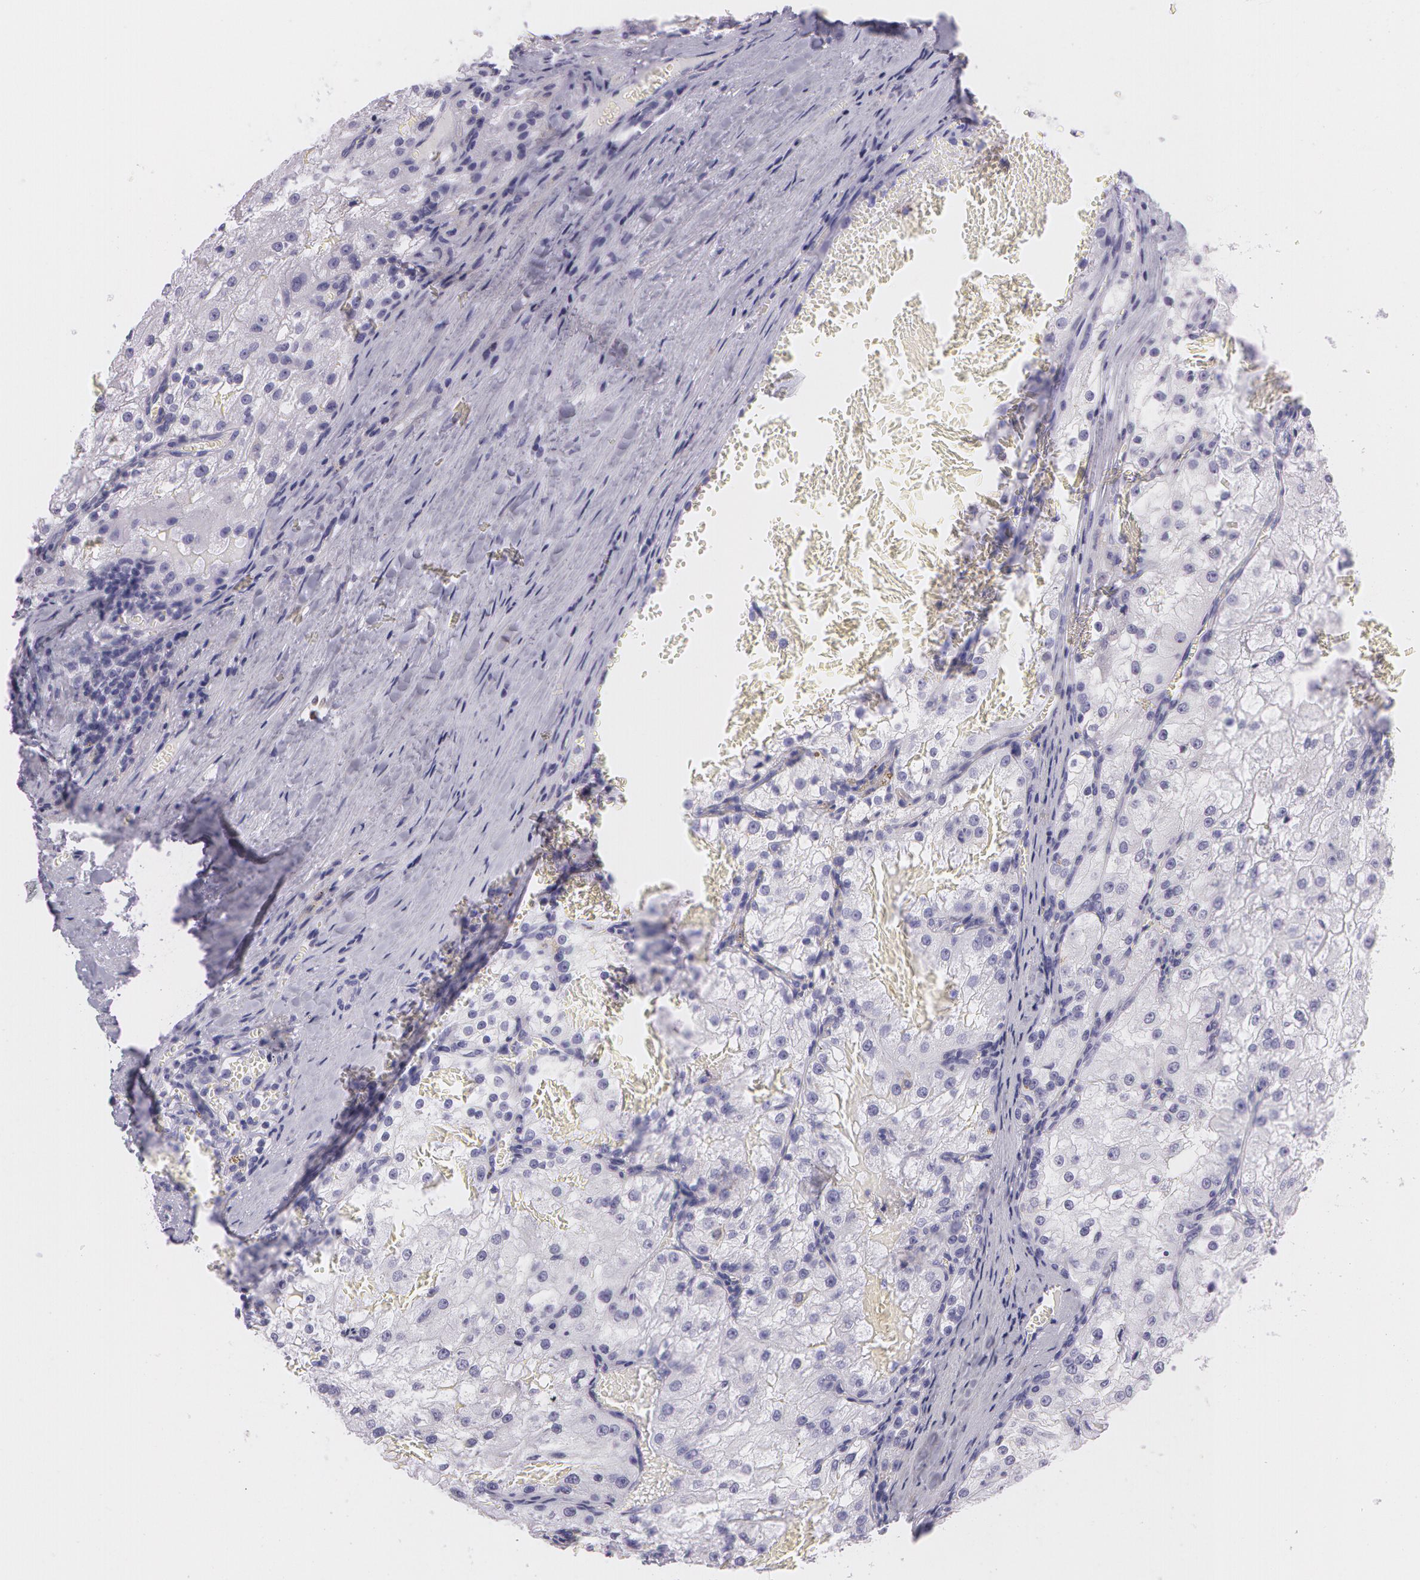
{"staining": {"intensity": "negative", "quantity": "none", "location": "none"}, "tissue": "renal cancer", "cell_type": "Tumor cells", "image_type": "cancer", "snomed": [{"axis": "morphology", "description": "Adenocarcinoma, NOS"}, {"axis": "topography", "description": "Kidney"}], "caption": "The photomicrograph displays no significant positivity in tumor cells of renal cancer.", "gene": "SNCG", "patient": {"sex": "female", "age": 74}}